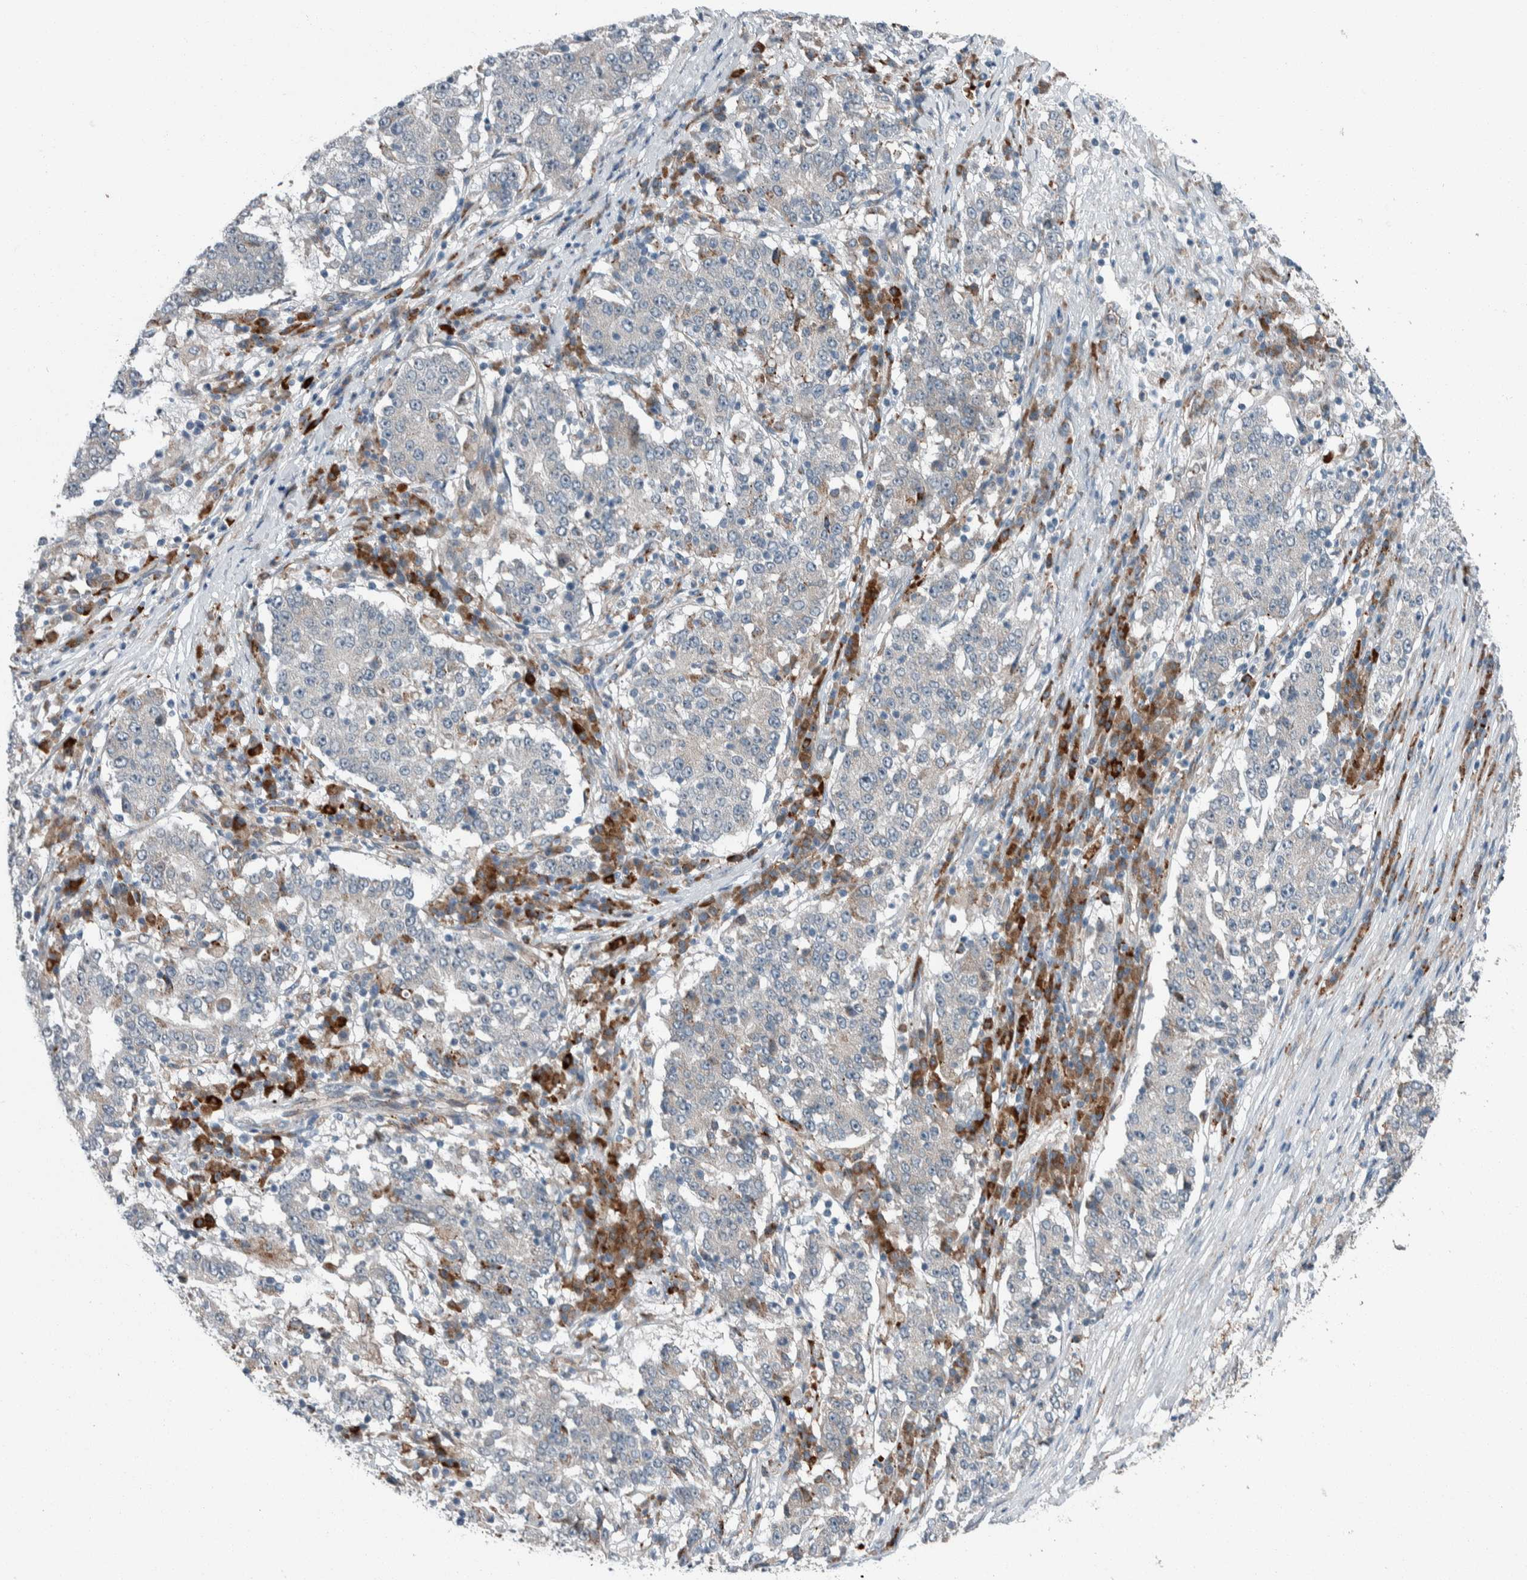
{"staining": {"intensity": "negative", "quantity": "none", "location": "none"}, "tissue": "stomach cancer", "cell_type": "Tumor cells", "image_type": "cancer", "snomed": [{"axis": "morphology", "description": "Adenocarcinoma, NOS"}, {"axis": "topography", "description": "Stomach"}], "caption": "DAB immunohistochemical staining of stomach adenocarcinoma displays no significant expression in tumor cells.", "gene": "USP25", "patient": {"sex": "male", "age": 59}}